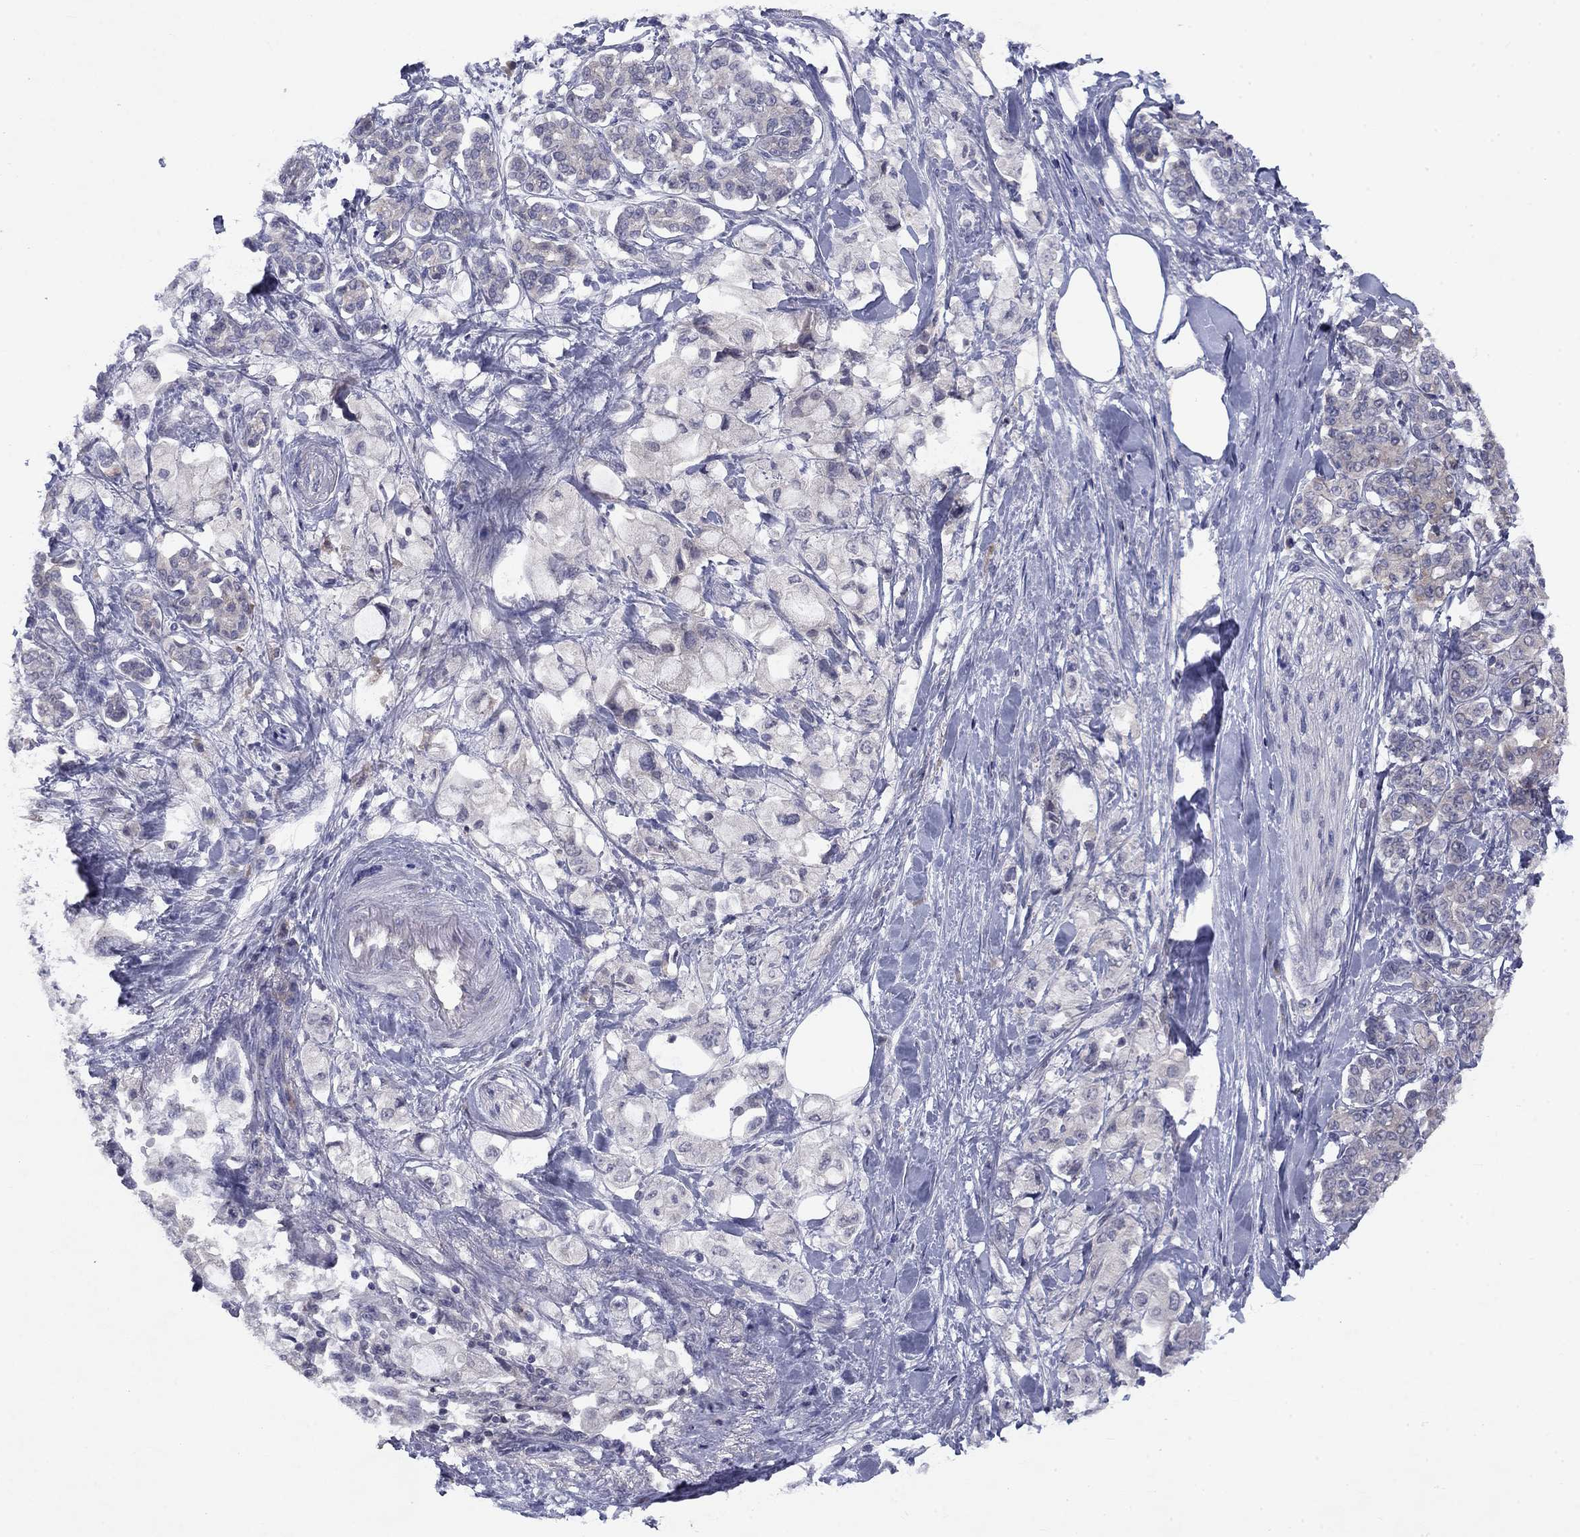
{"staining": {"intensity": "negative", "quantity": "none", "location": "none"}, "tissue": "pancreatic cancer", "cell_type": "Tumor cells", "image_type": "cancer", "snomed": [{"axis": "morphology", "description": "Adenocarcinoma, NOS"}, {"axis": "topography", "description": "Pancreas"}], "caption": "Immunohistochemical staining of human adenocarcinoma (pancreatic) reveals no significant expression in tumor cells.", "gene": "CACNA1A", "patient": {"sex": "female", "age": 56}}